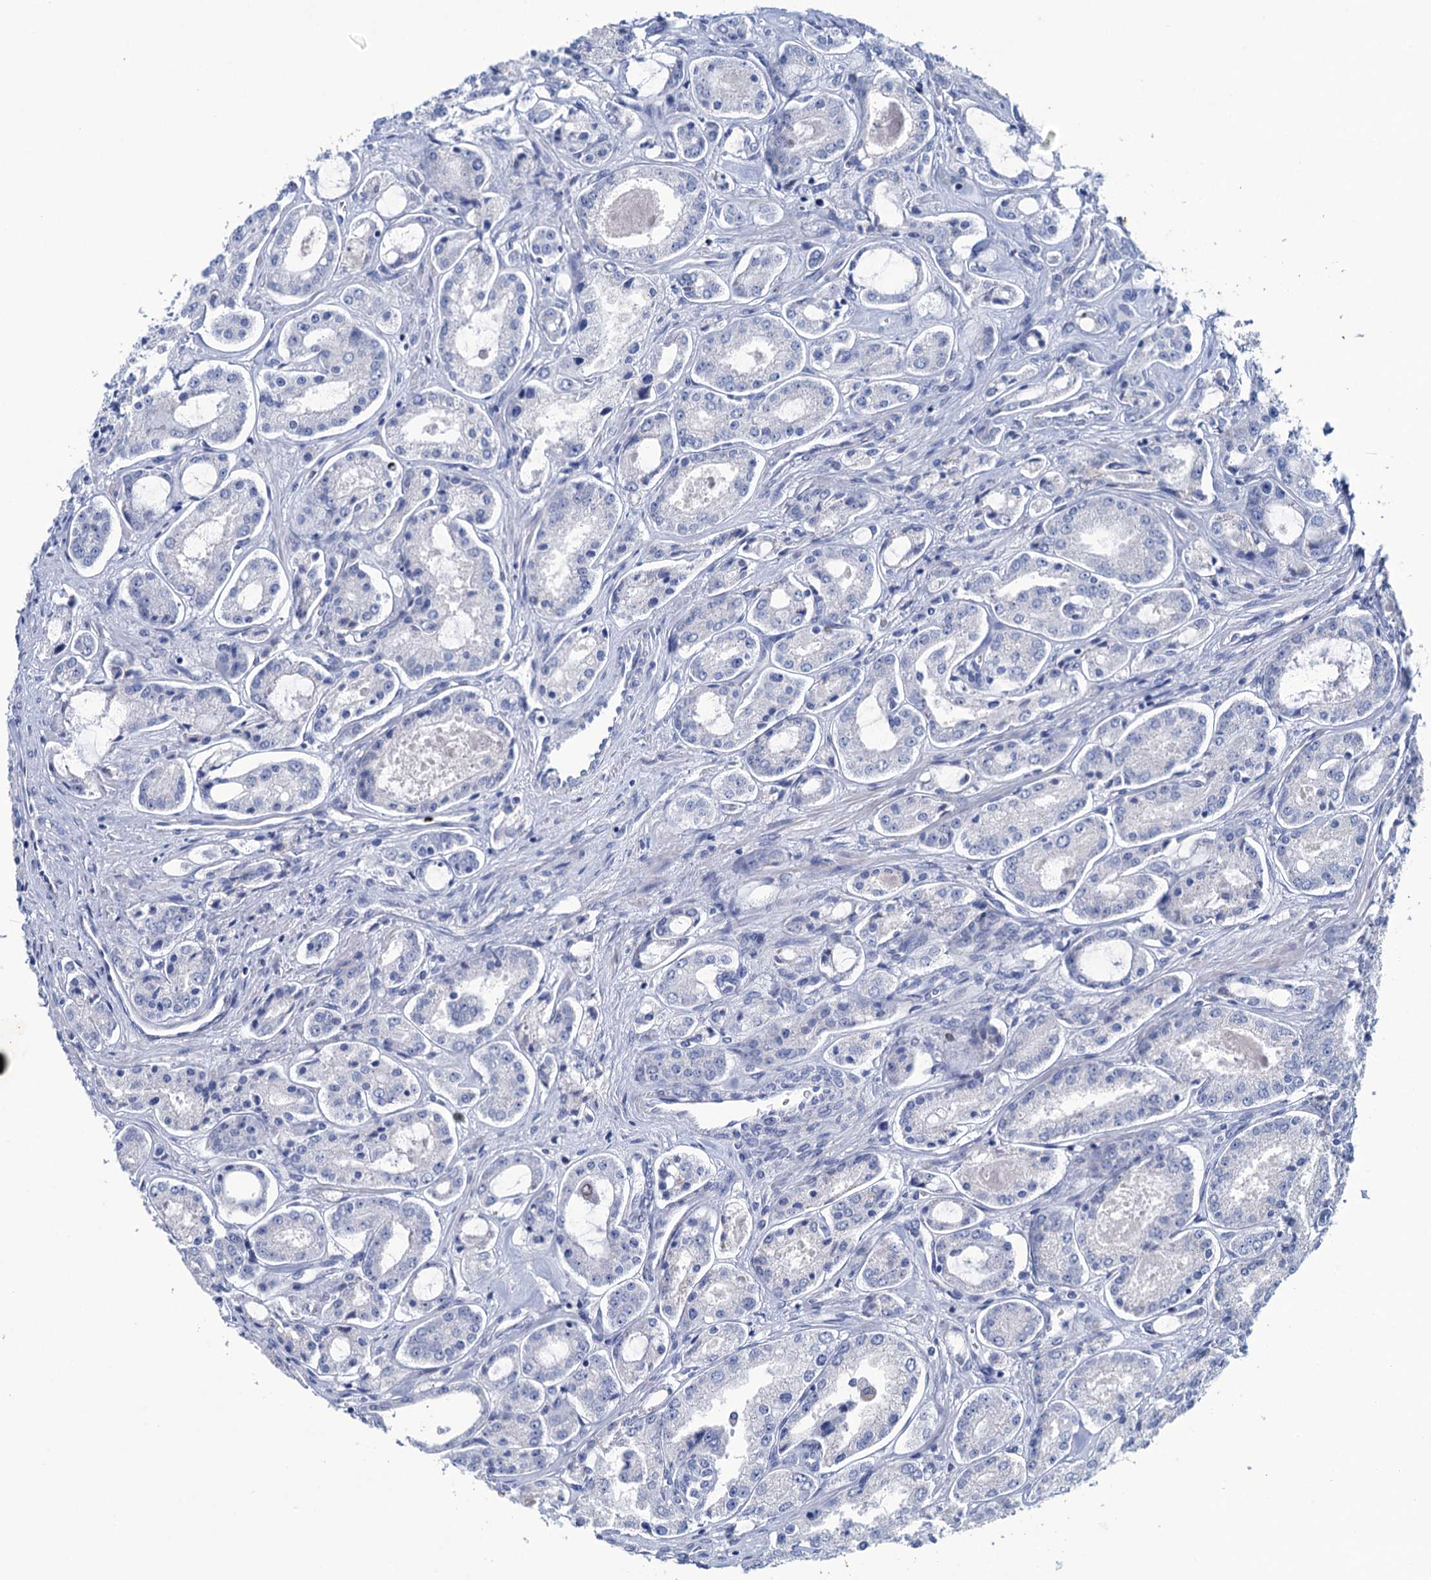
{"staining": {"intensity": "negative", "quantity": "none", "location": "none"}, "tissue": "prostate cancer", "cell_type": "Tumor cells", "image_type": "cancer", "snomed": [{"axis": "morphology", "description": "Adenocarcinoma, Low grade"}, {"axis": "topography", "description": "Prostate"}], "caption": "Prostate cancer was stained to show a protein in brown. There is no significant expression in tumor cells. (Brightfield microscopy of DAB IHC at high magnification).", "gene": "RHCG", "patient": {"sex": "male", "age": 68}}